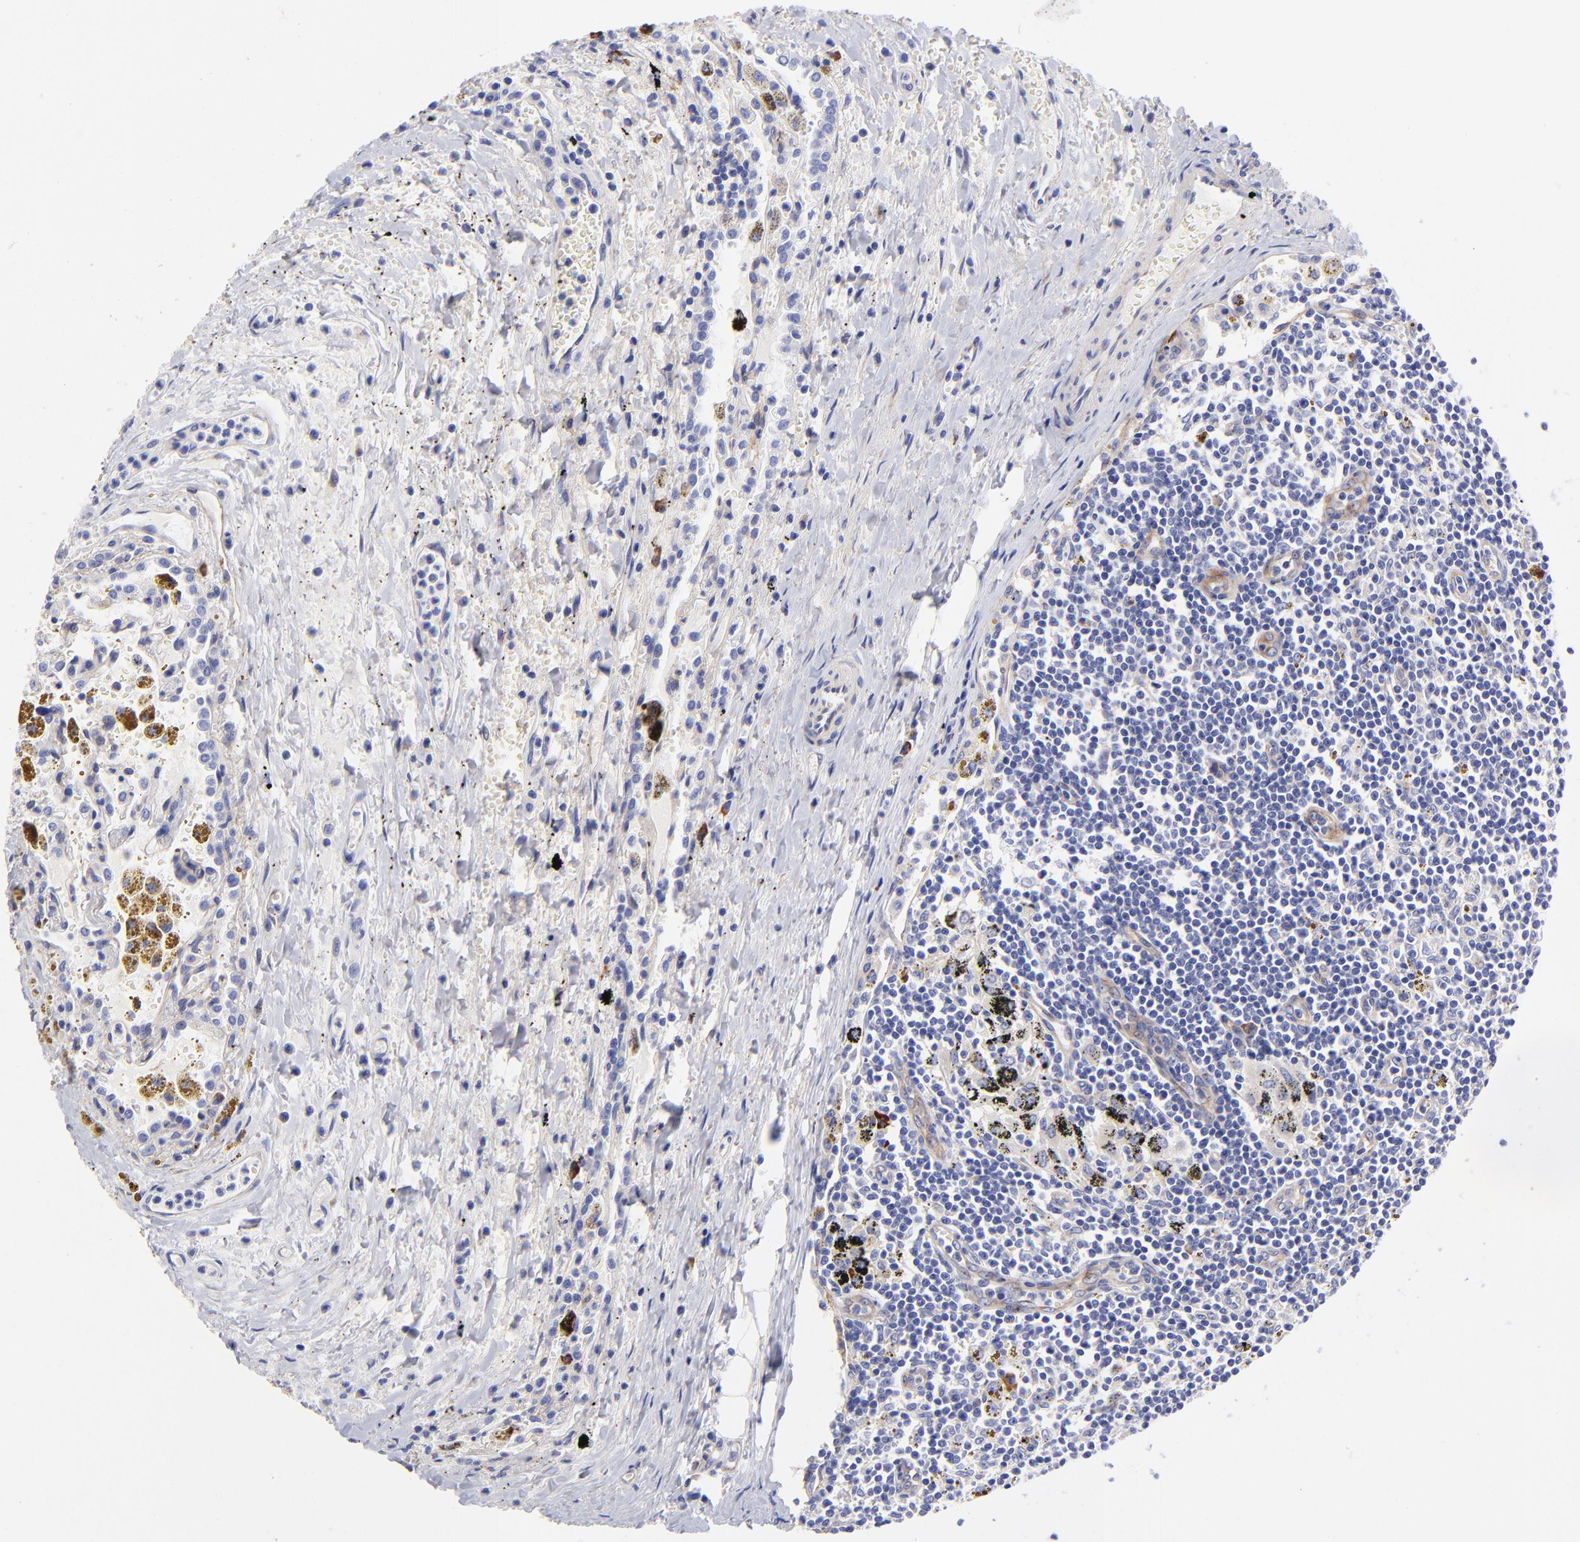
{"staining": {"intensity": "negative", "quantity": "none", "location": "none"}, "tissue": "carcinoid", "cell_type": "Tumor cells", "image_type": "cancer", "snomed": [{"axis": "morphology", "description": "Carcinoid, malignant, NOS"}, {"axis": "topography", "description": "Bronchus"}], "caption": "The micrograph demonstrates no staining of tumor cells in carcinoid.", "gene": "PPFIBP1", "patient": {"sex": "male", "age": 55}}